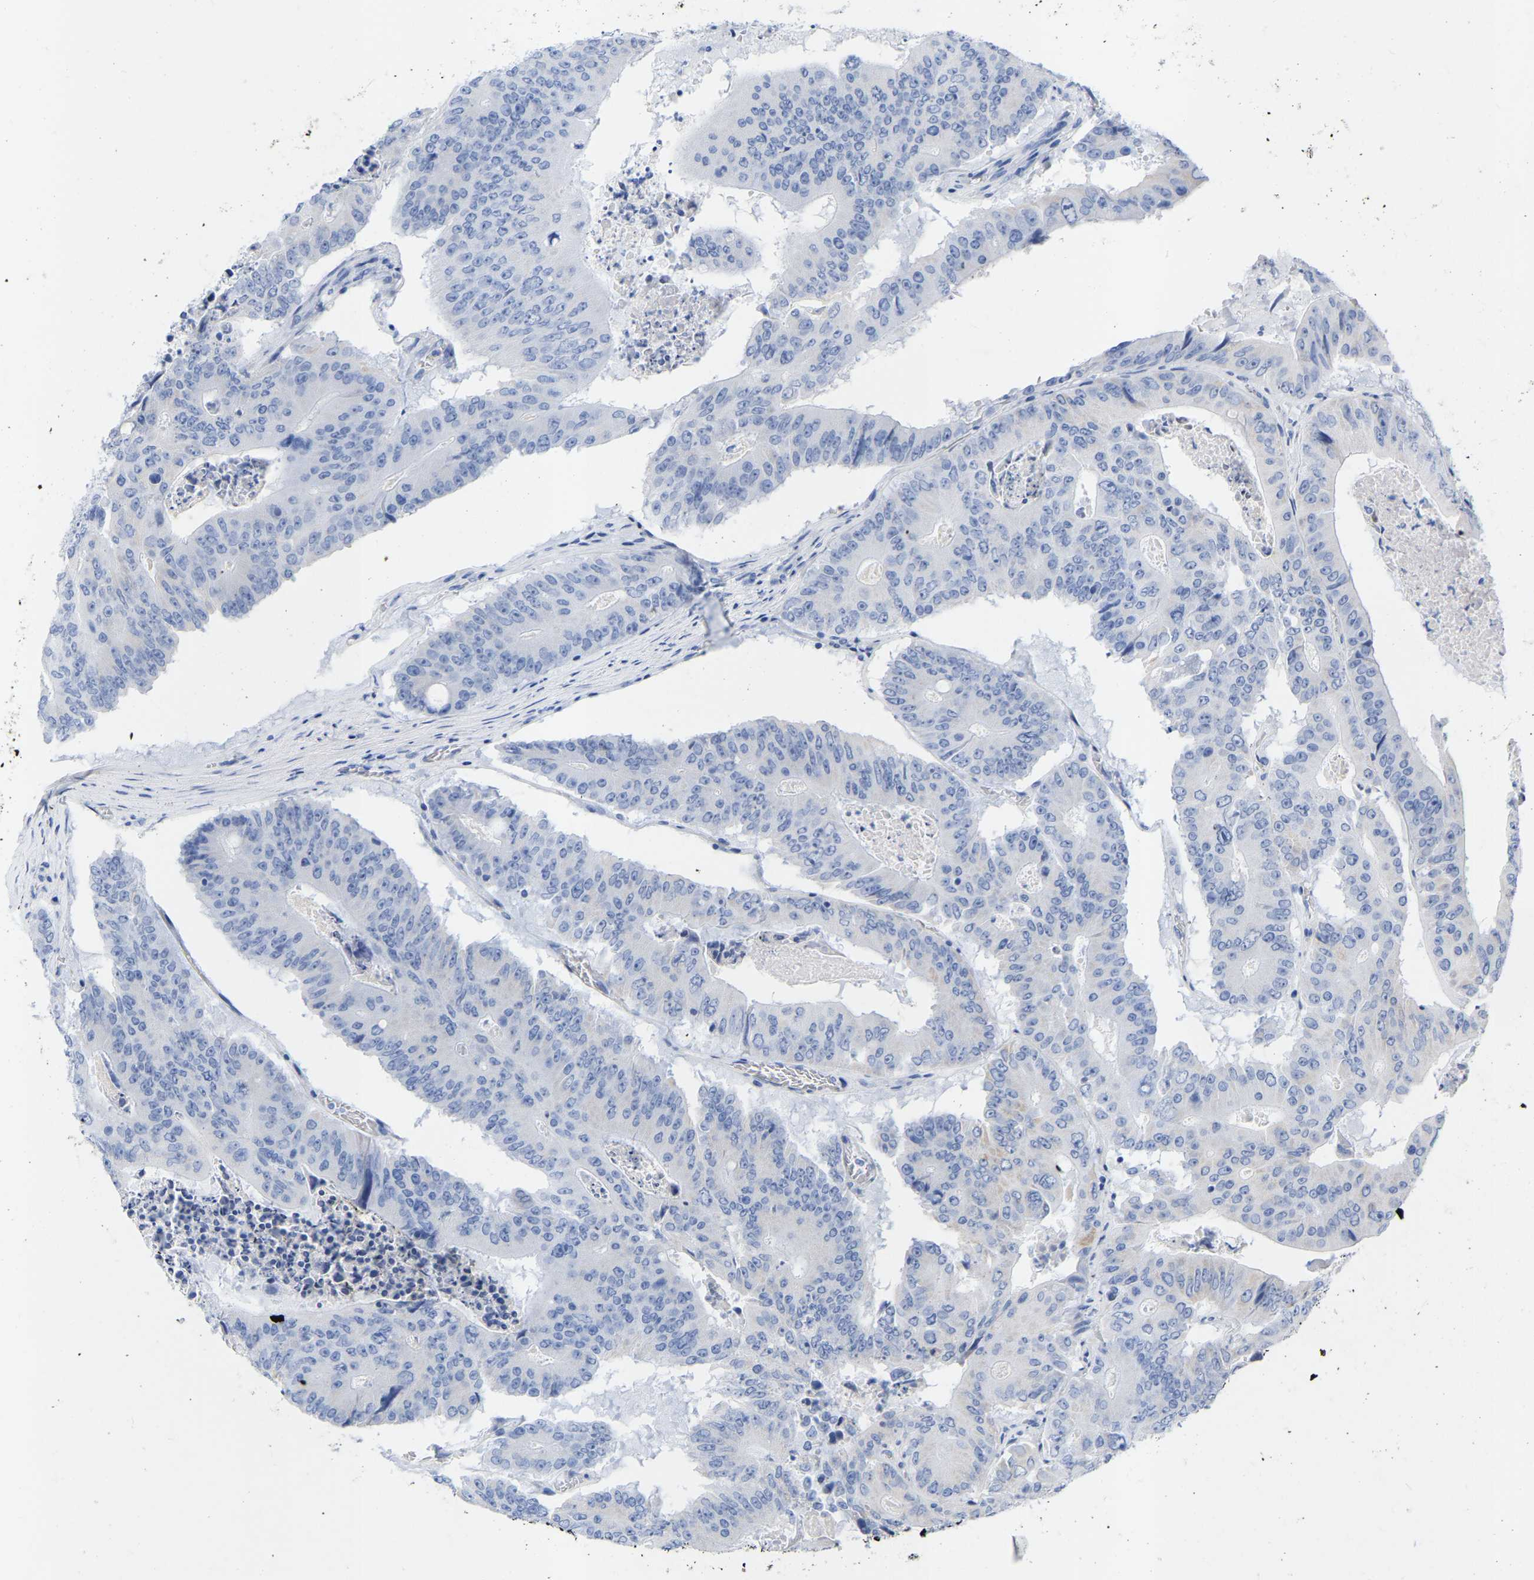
{"staining": {"intensity": "negative", "quantity": "none", "location": "none"}, "tissue": "colorectal cancer", "cell_type": "Tumor cells", "image_type": "cancer", "snomed": [{"axis": "morphology", "description": "Adenocarcinoma, NOS"}, {"axis": "topography", "description": "Colon"}], "caption": "Immunohistochemical staining of human adenocarcinoma (colorectal) reveals no significant staining in tumor cells.", "gene": "ZNF629", "patient": {"sex": "male", "age": 87}}